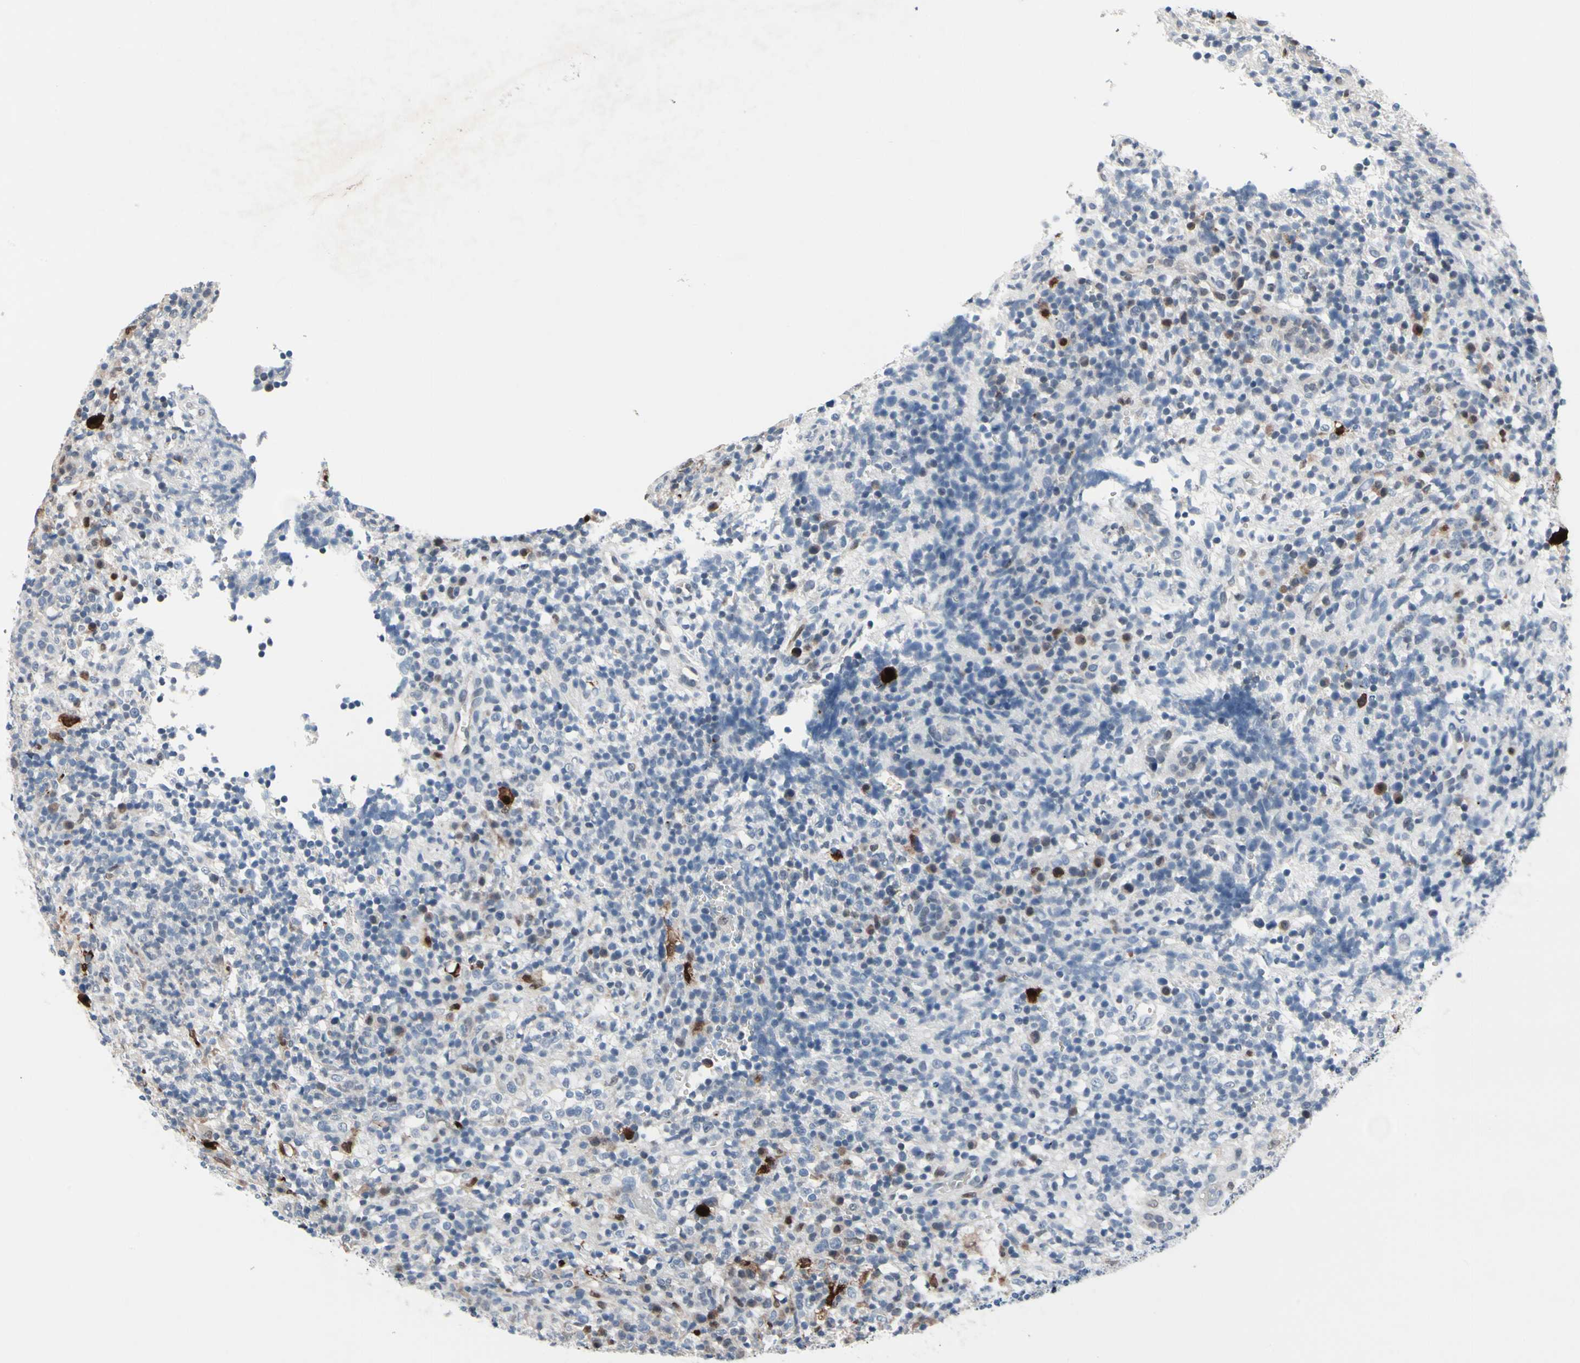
{"staining": {"intensity": "moderate", "quantity": "25%-75%", "location": "cytoplasmic/membranous,nuclear"}, "tissue": "lymphoma", "cell_type": "Tumor cells", "image_type": "cancer", "snomed": [{"axis": "morphology", "description": "Malignant lymphoma, non-Hodgkin's type, High grade"}, {"axis": "topography", "description": "Lymph node"}], "caption": "Human malignant lymphoma, non-Hodgkin's type (high-grade) stained with a brown dye reveals moderate cytoplasmic/membranous and nuclear positive staining in about 25%-75% of tumor cells.", "gene": "TXN", "patient": {"sex": "female", "age": 76}}